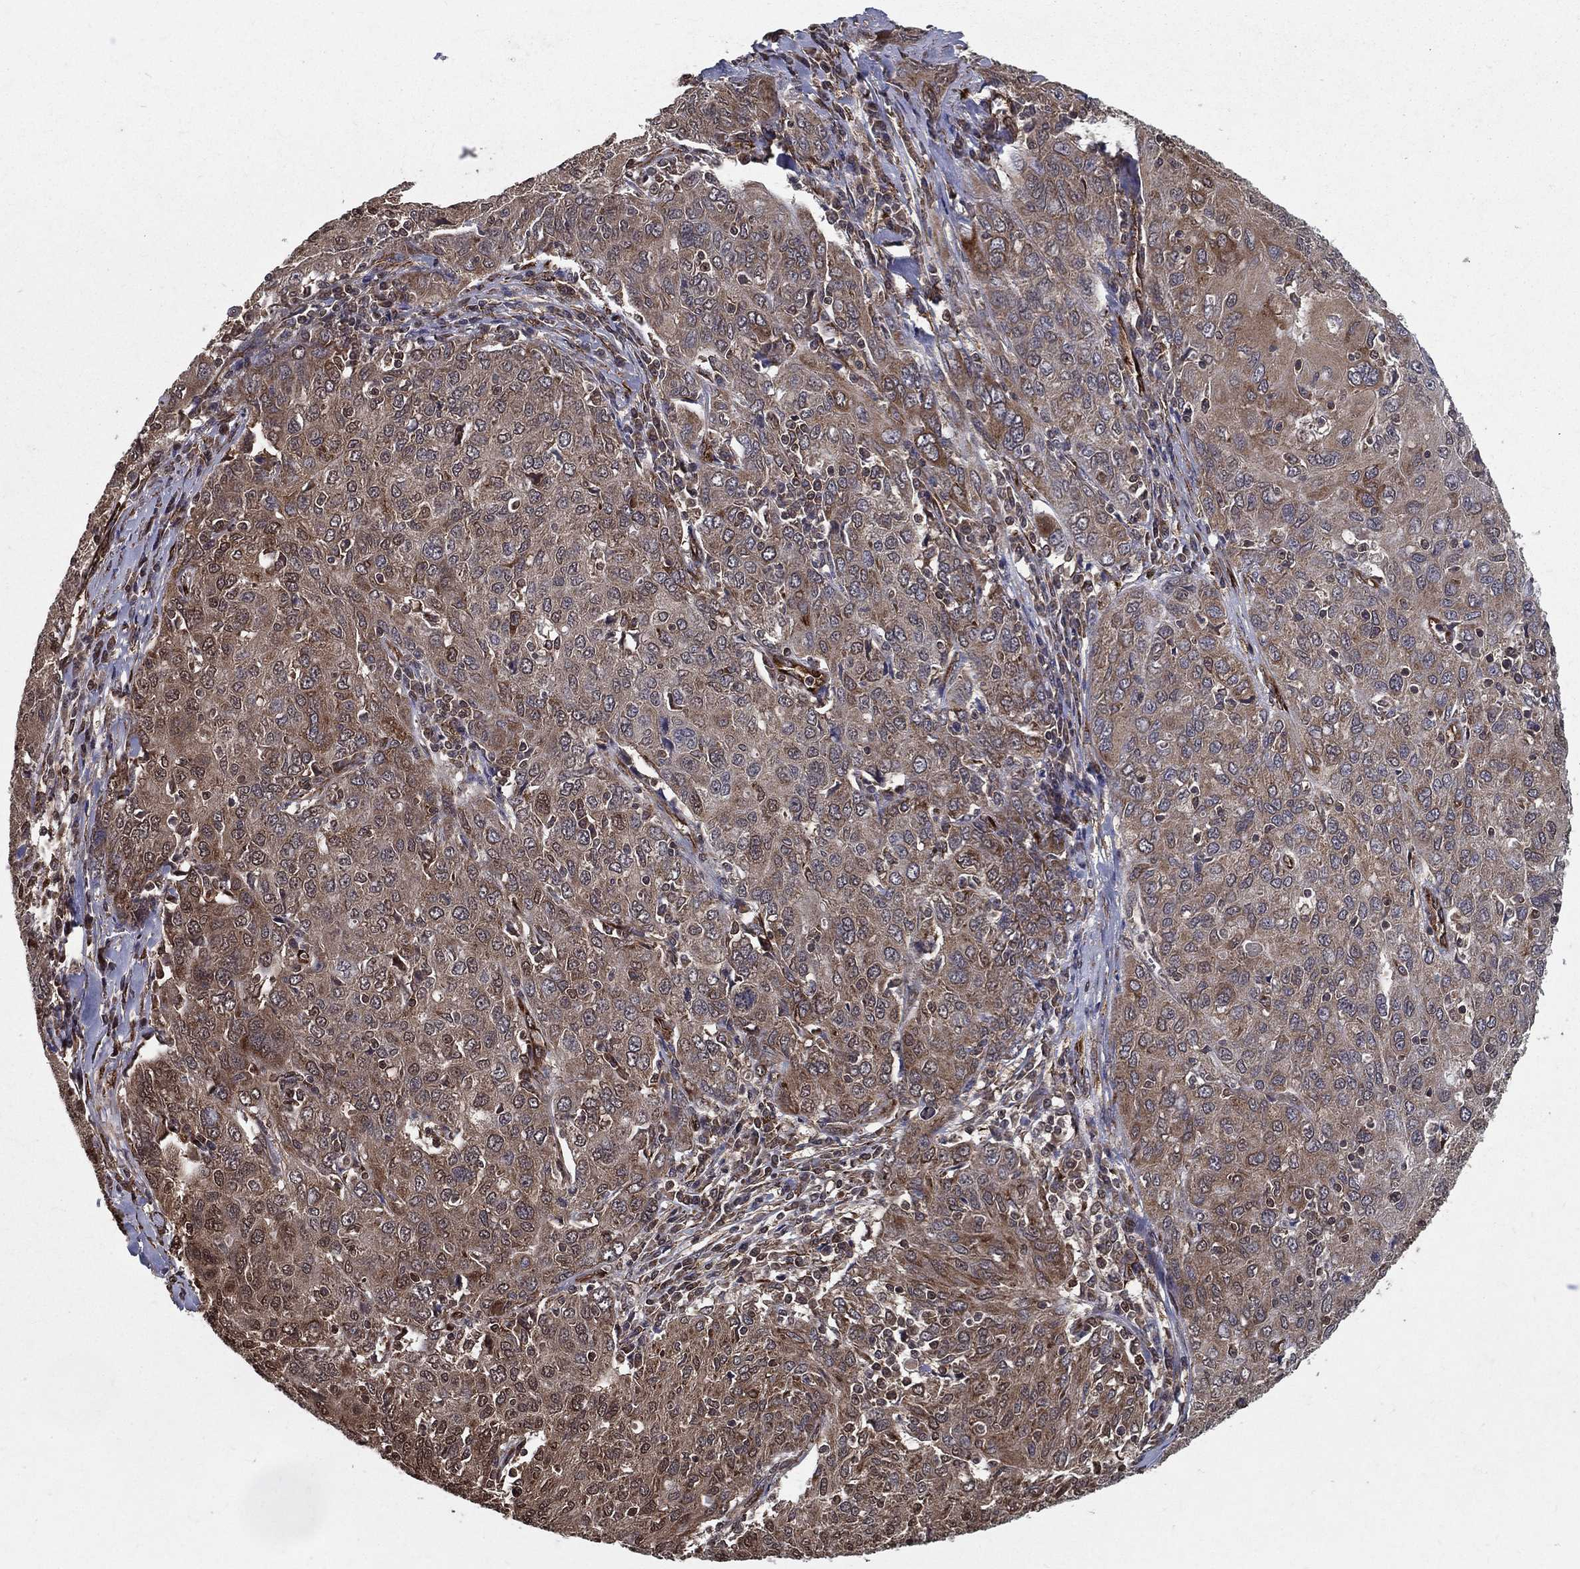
{"staining": {"intensity": "moderate", "quantity": "<25%", "location": "cytoplasmic/membranous"}, "tissue": "ovarian cancer", "cell_type": "Tumor cells", "image_type": "cancer", "snomed": [{"axis": "morphology", "description": "Carcinoma, endometroid"}, {"axis": "topography", "description": "Ovary"}], "caption": "Protein expression analysis of ovarian cancer (endometroid carcinoma) displays moderate cytoplasmic/membranous staining in about <25% of tumor cells.", "gene": "CERS2", "patient": {"sex": "female", "age": 50}}